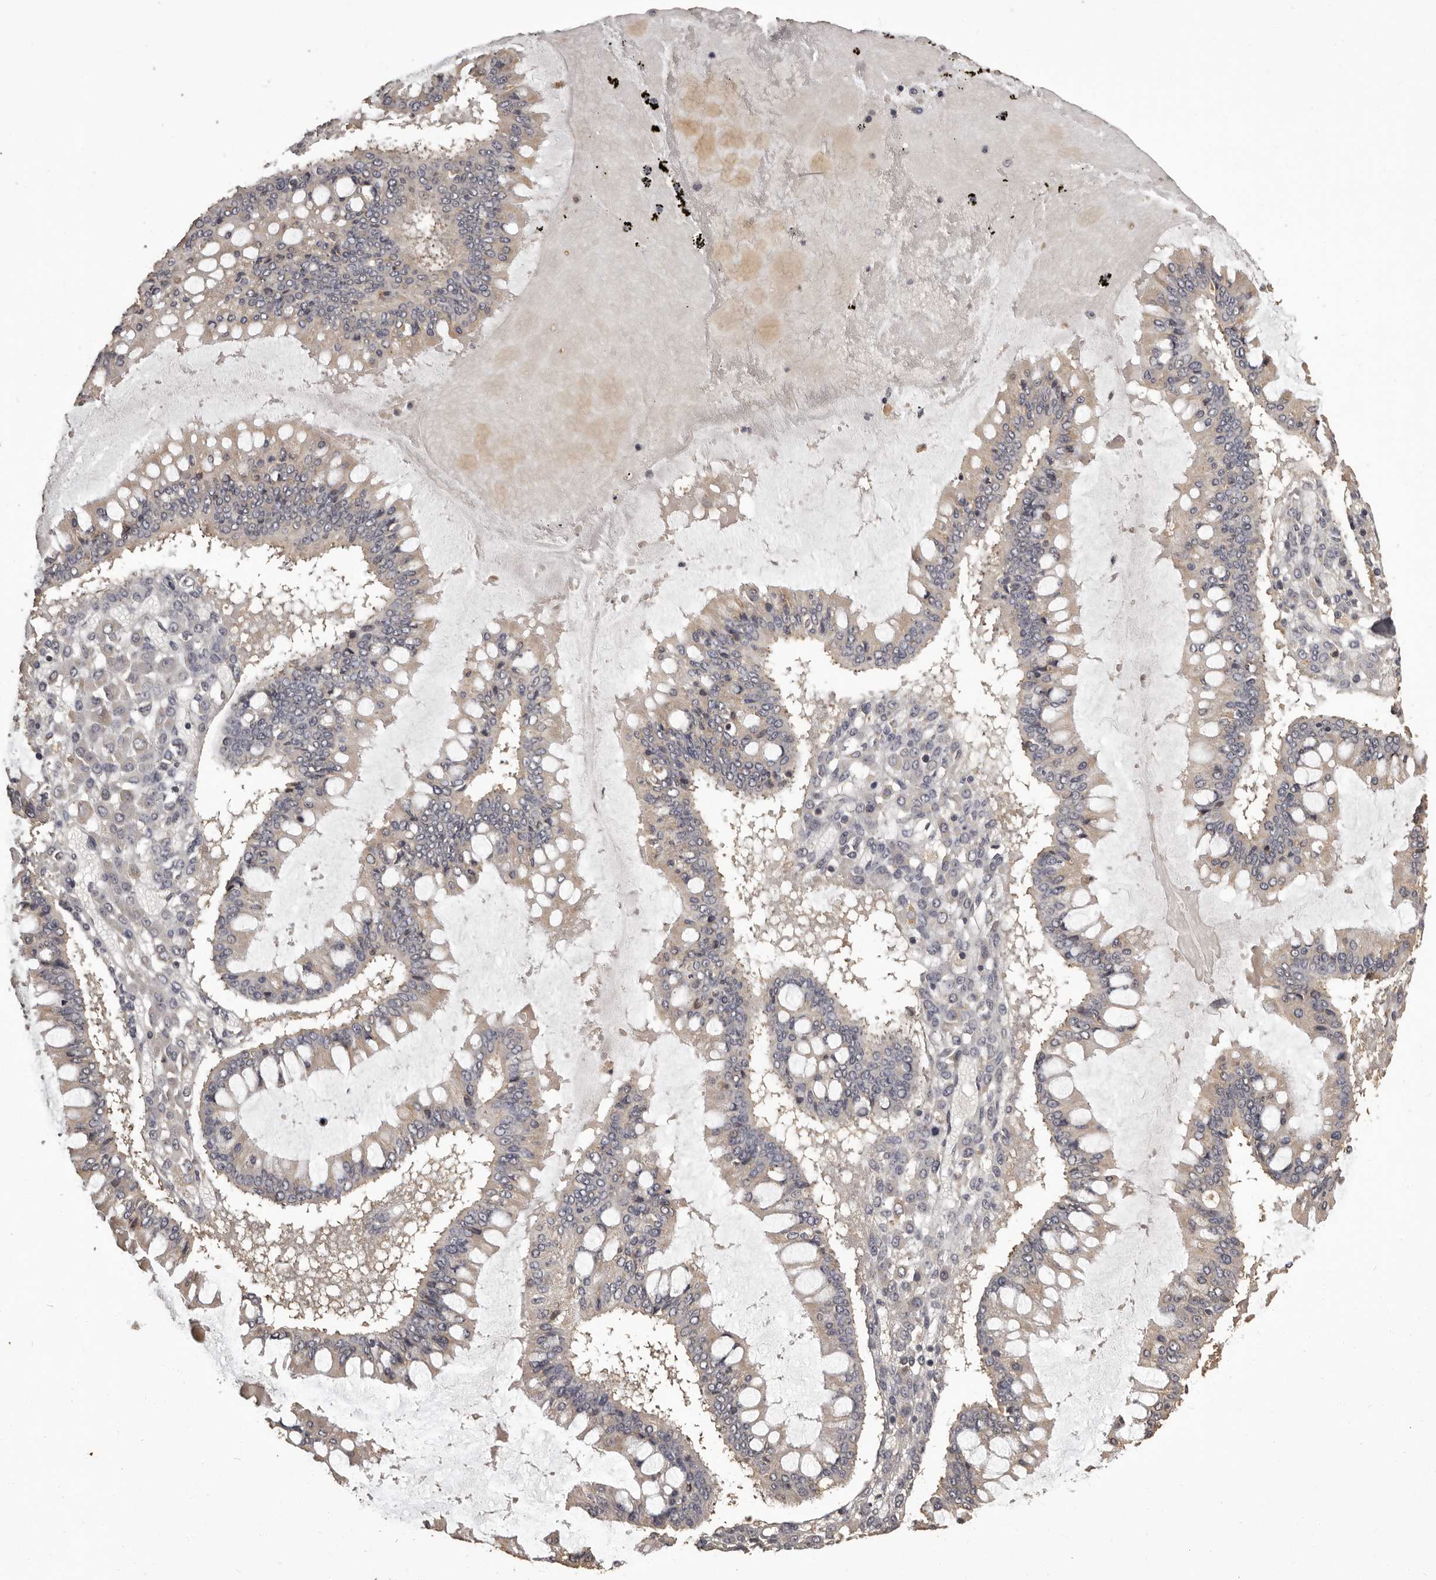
{"staining": {"intensity": "weak", "quantity": "<25%", "location": "cytoplasmic/membranous"}, "tissue": "ovarian cancer", "cell_type": "Tumor cells", "image_type": "cancer", "snomed": [{"axis": "morphology", "description": "Cystadenocarcinoma, mucinous, NOS"}, {"axis": "topography", "description": "Ovary"}], "caption": "The photomicrograph exhibits no staining of tumor cells in ovarian cancer. (DAB (3,3'-diaminobenzidine) immunohistochemistry, high magnification).", "gene": "MGAT5", "patient": {"sex": "female", "age": 73}}